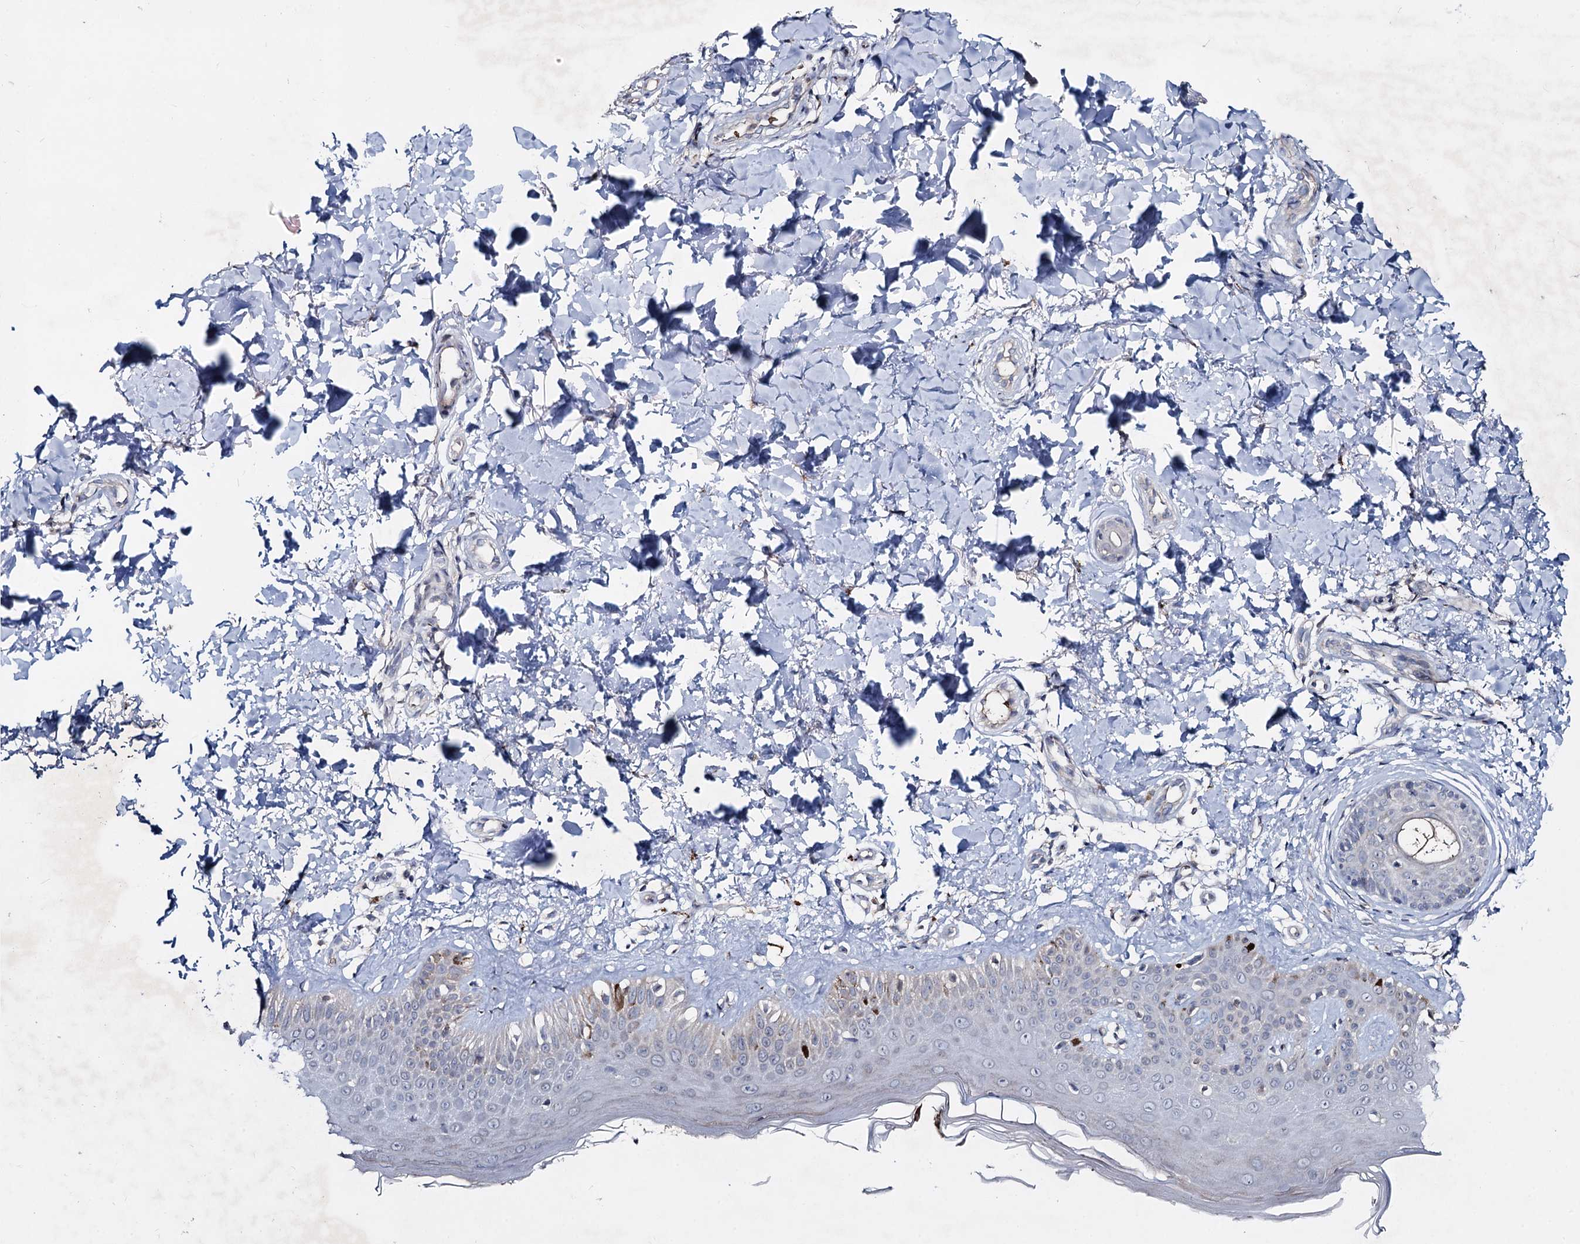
{"staining": {"intensity": "negative", "quantity": "none", "location": "none"}, "tissue": "skin", "cell_type": "Fibroblasts", "image_type": "normal", "snomed": [{"axis": "morphology", "description": "Normal tissue, NOS"}, {"axis": "topography", "description": "Skin"}], "caption": "The photomicrograph demonstrates no staining of fibroblasts in benign skin. Brightfield microscopy of immunohistochemistry (IHC) stained with DAB (brown) and hematoxylin (blue), captured at high magnification.", "gene": "RNF6", "patient": {"sex": "male", "age": 52}}